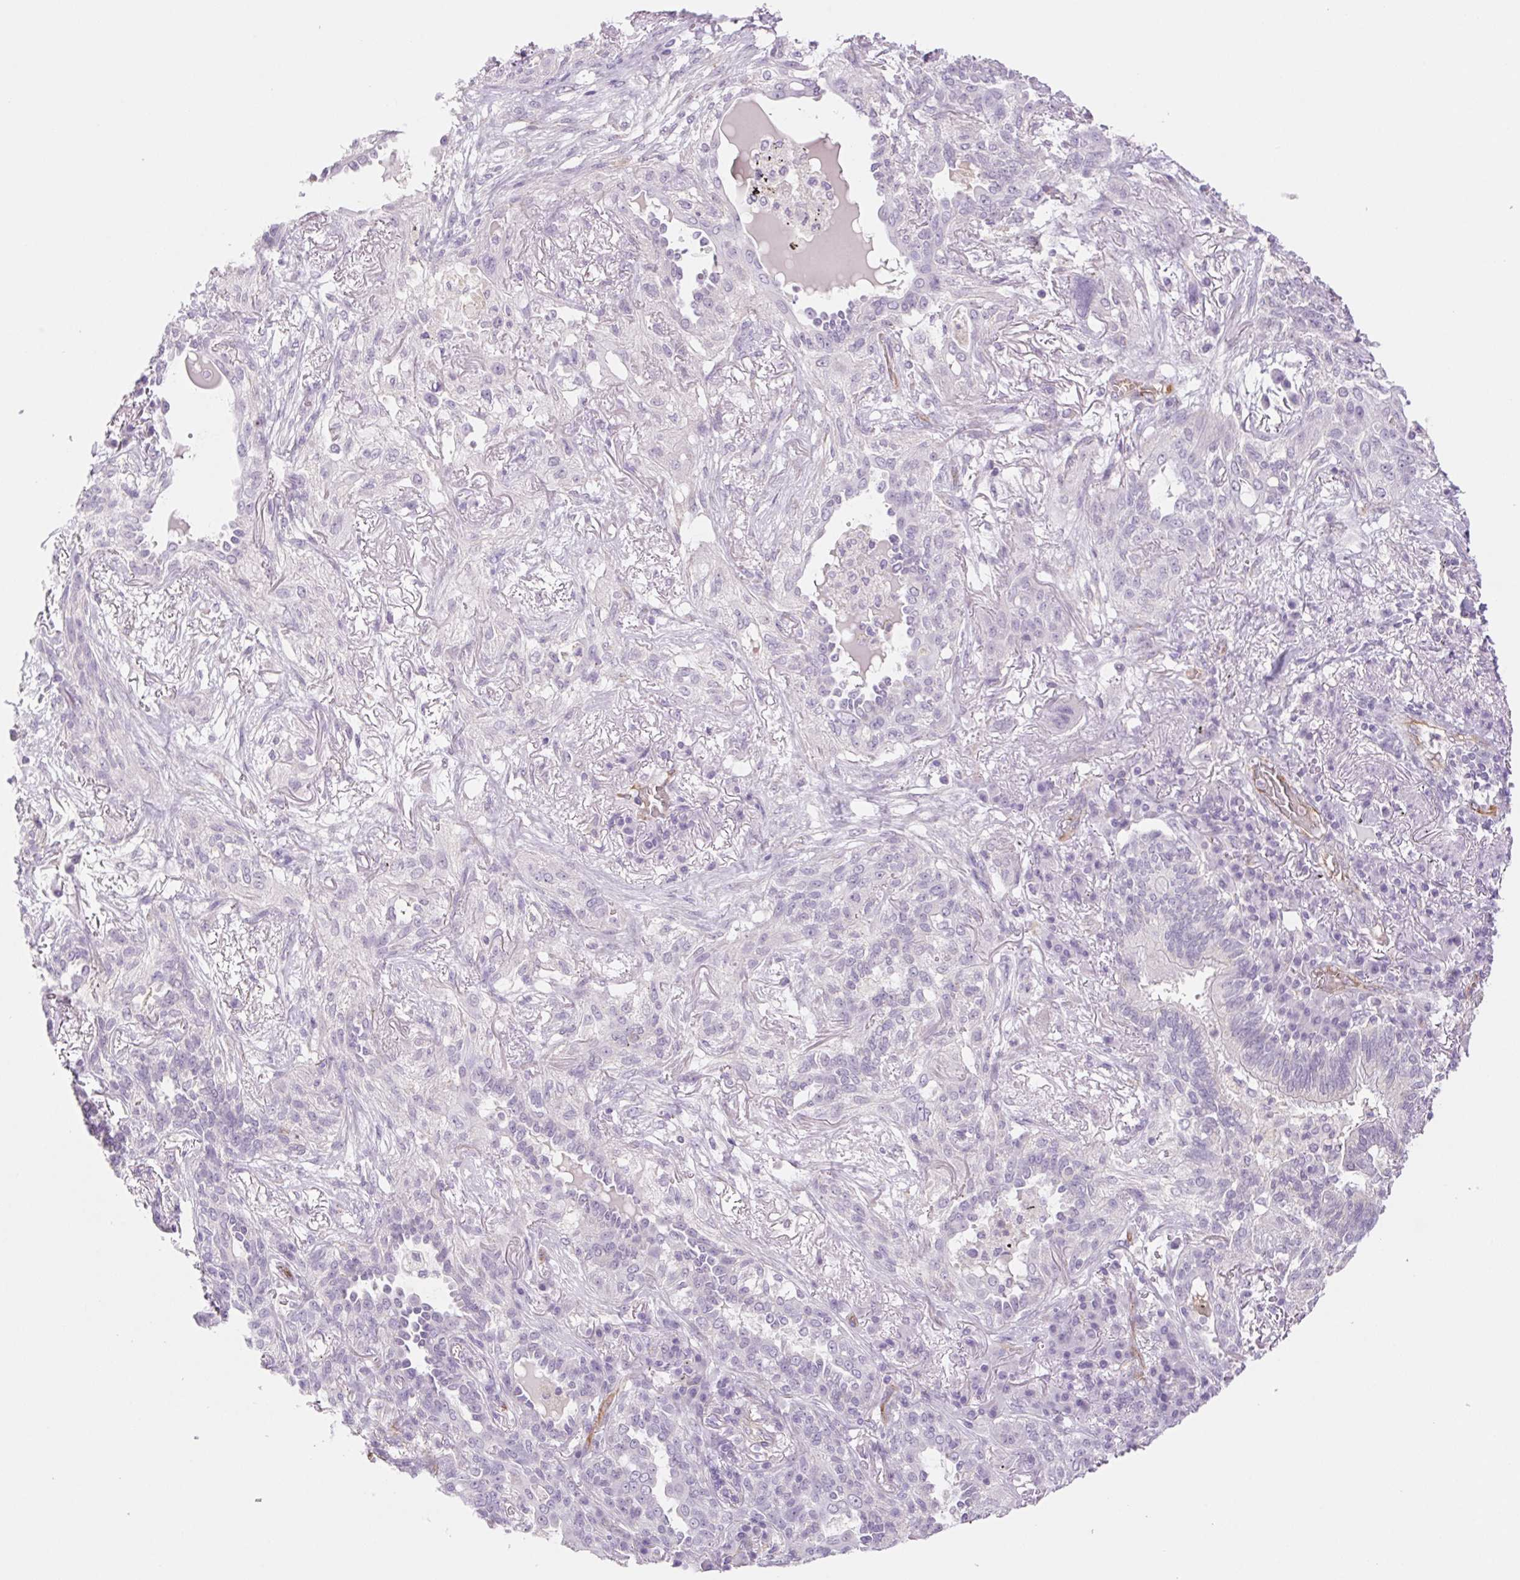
{"staining": {"intensity": "negative", "quantity": "none", "location": "none"}, "tissue": "lung cancer", "cell_type": "Tumor cells", "image_type": "cancer", "snomed": [{"axis": "morphology", "description": "Squamous cell carcinoma, NOS"}, {"axis": "topography", "description": "Lung"}], "caption": "This is a image of immunohistochemistry (IHC) staining of squamous cell carcinoma (lung), which shows no expression in tumor cells.", "gene": "IGFL3", "patient": {"sex": "female", "age": 70}}